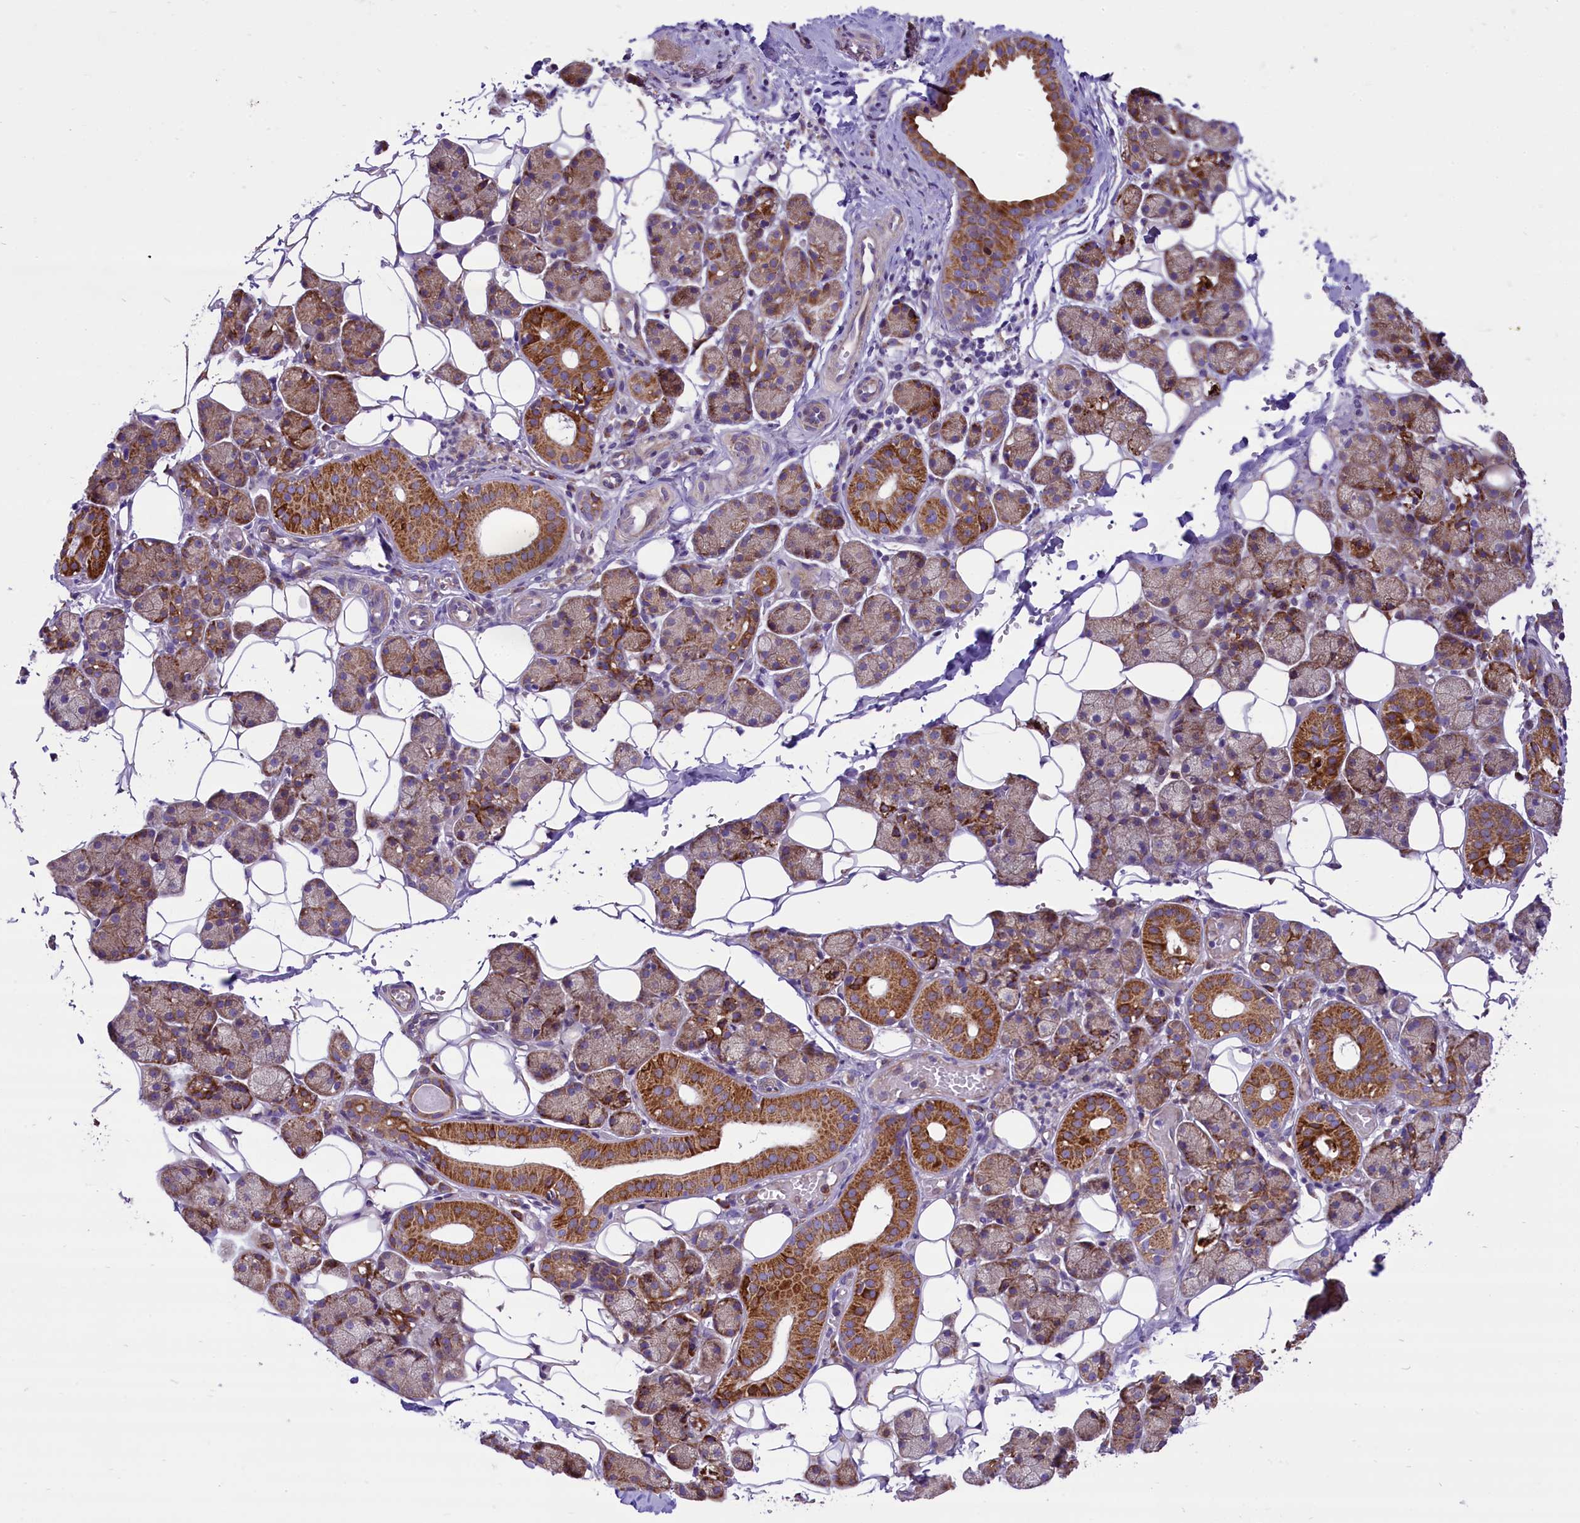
{"staining": {"intensity": "strong", "quantity": "25%-75%", "location": "cytoplasmic/membranous"}, "tissue": "salivary gland", "cell_type": "Glandular cells", "image_type": "normal", "snomed": [{"axis": "morphology", "description": "Normal tissue, NOS"}, {"axis": "topography", "description": "Salivary gland"}], "caption": "The immunohistochemical stain highlights strong cytoplasmic/membranous expression in glandular cells of normal salivary gland.", "gene": "PTPRU", "patient": {"sex": "female", "age": 33}}